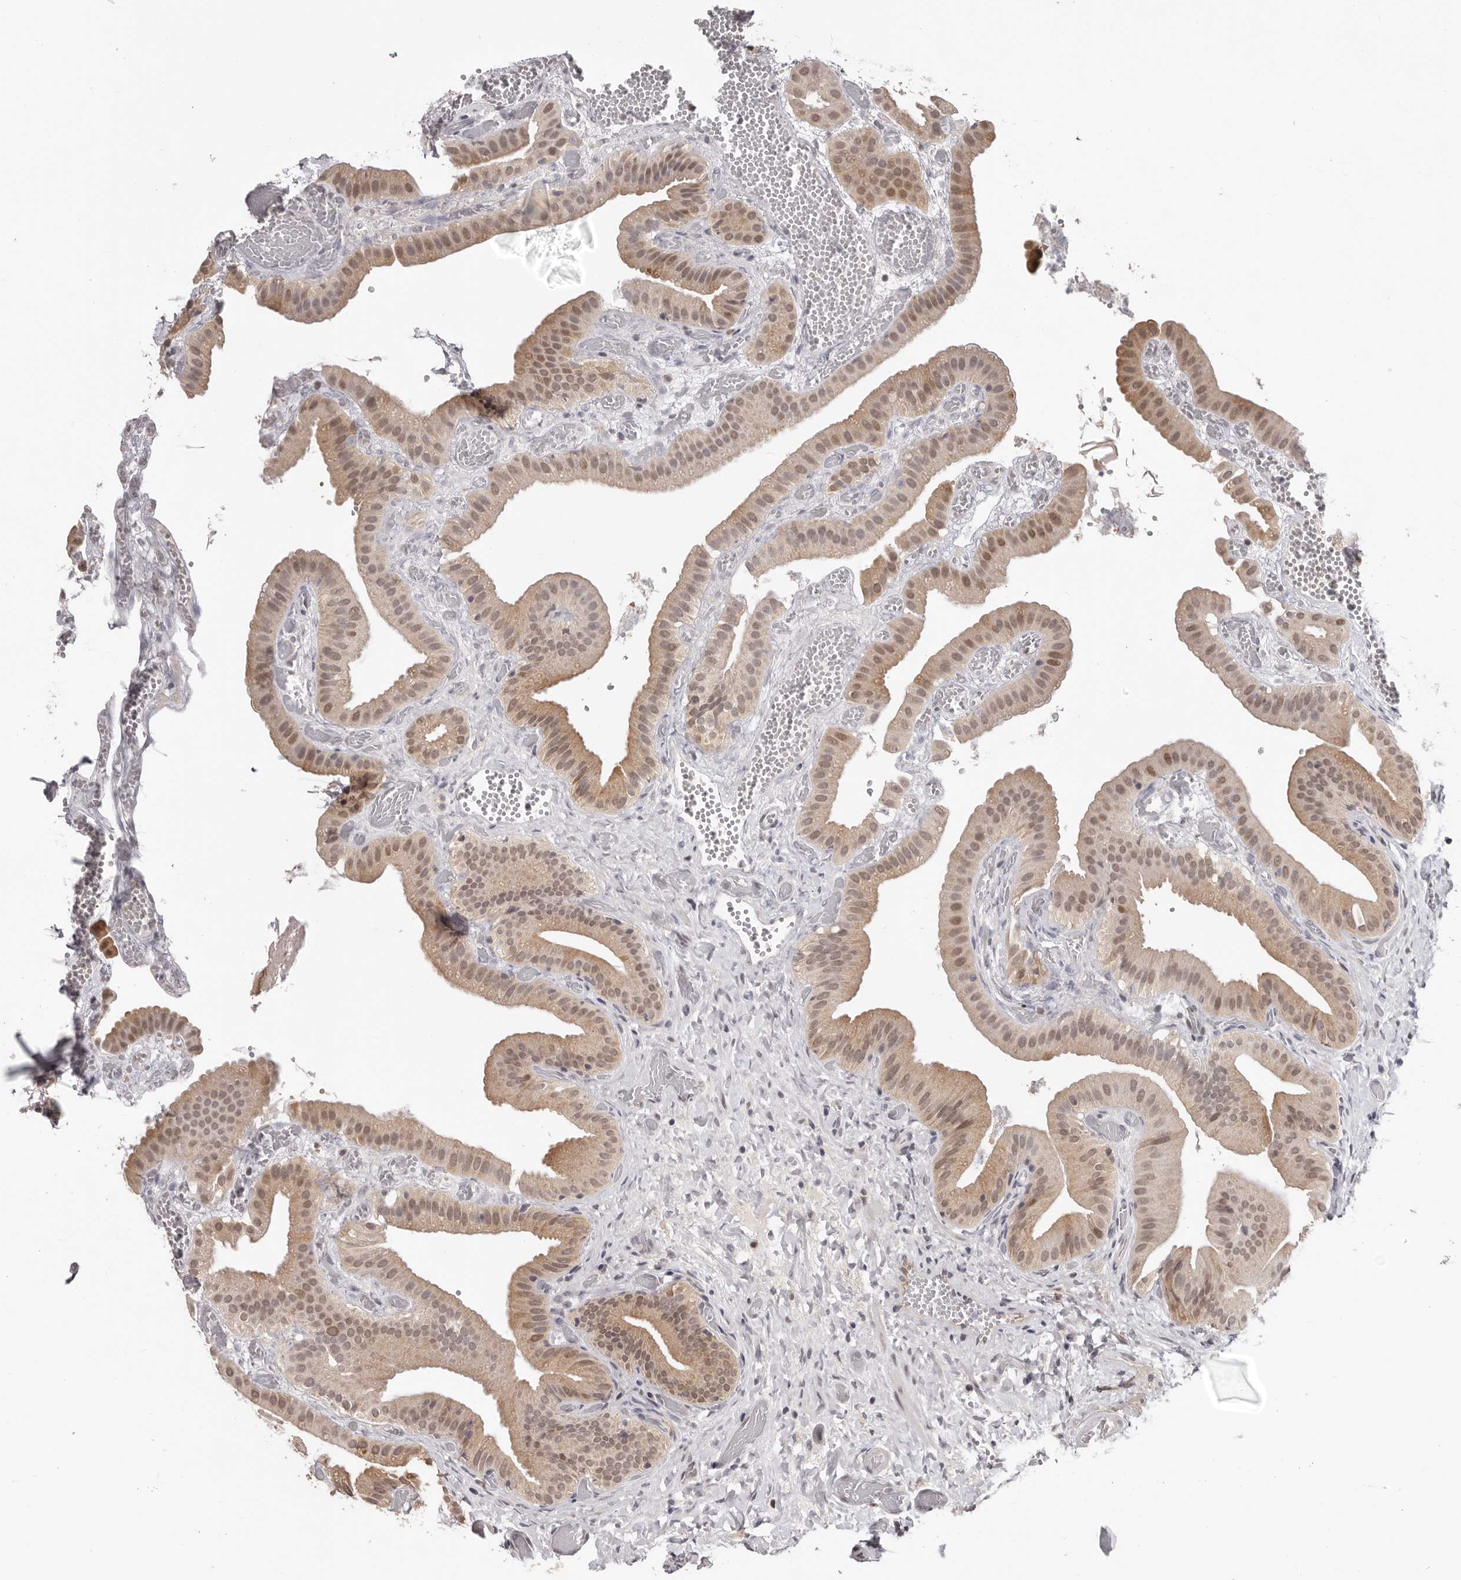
{"staining": {"intensity": "moderate", "quantity": ">75%", "location": "cytoplasmic/membranous,nuclear"}, "tissue": "gallbladder", "cell_type": "Glandular cells", "image_type": "normal", "snomed": [{"axis": "morphology", "description": "Normal tissue, NOS"}, {"axis": "topography", "description": "Gallbladder"}], "caption": "Immunohistochemistry (IHC) staining of benign gallbladder, which reveals medium levels of moderate cytoplasmic/membranous,nuclear expression in about >75% of glandular cells indicating moderate cytoplasmic/membranous,nuclear protein staining. The staining was performed using DAB (3,3'-diaminobenzidine) (brown) for protein detection and nuclei were counterstained in hematoxylin (blue).", "gene": "TBX5", "patient": {"sex": "female", "age": 64}}